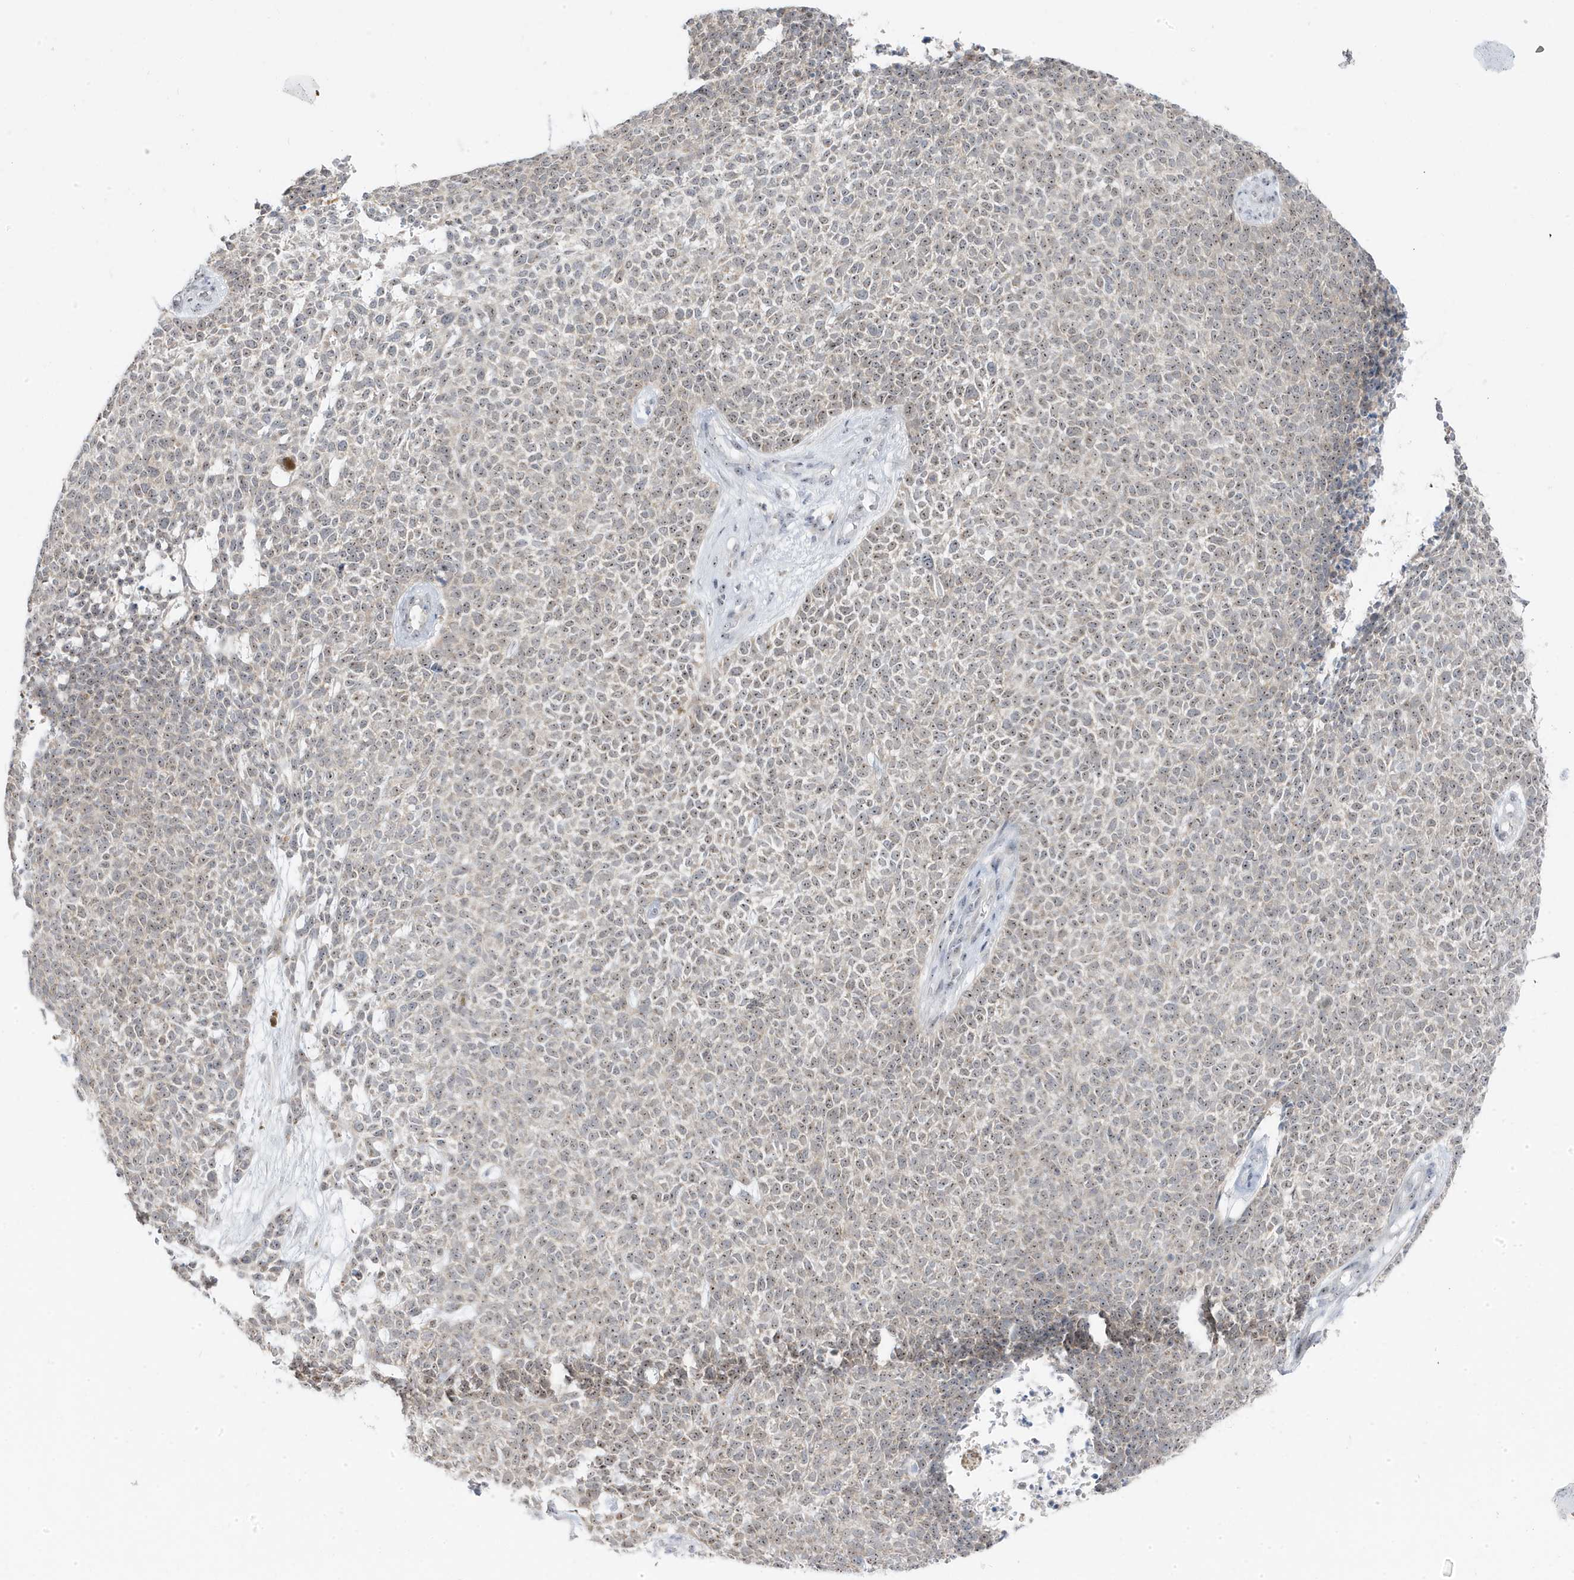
{"staining": {"intensity": "weak", "quantity": "<25%", "location": "nuclear"}, "tissue": "skin cancer", "cell_type": "Tumor cells", "image_type": "cancer", "snomed": [{"axis": "morphology", "description": "Basal cell carcinoma"}, {"axis": "topography", "description": "Skin"}], "caption": "Skin cancer (basal cell carcinoma) was stained to show a protein in brown. There is no significant expression in tumor cells.", "gene": "TSEN15", "patient": {"sex": "female", "age": 84}}